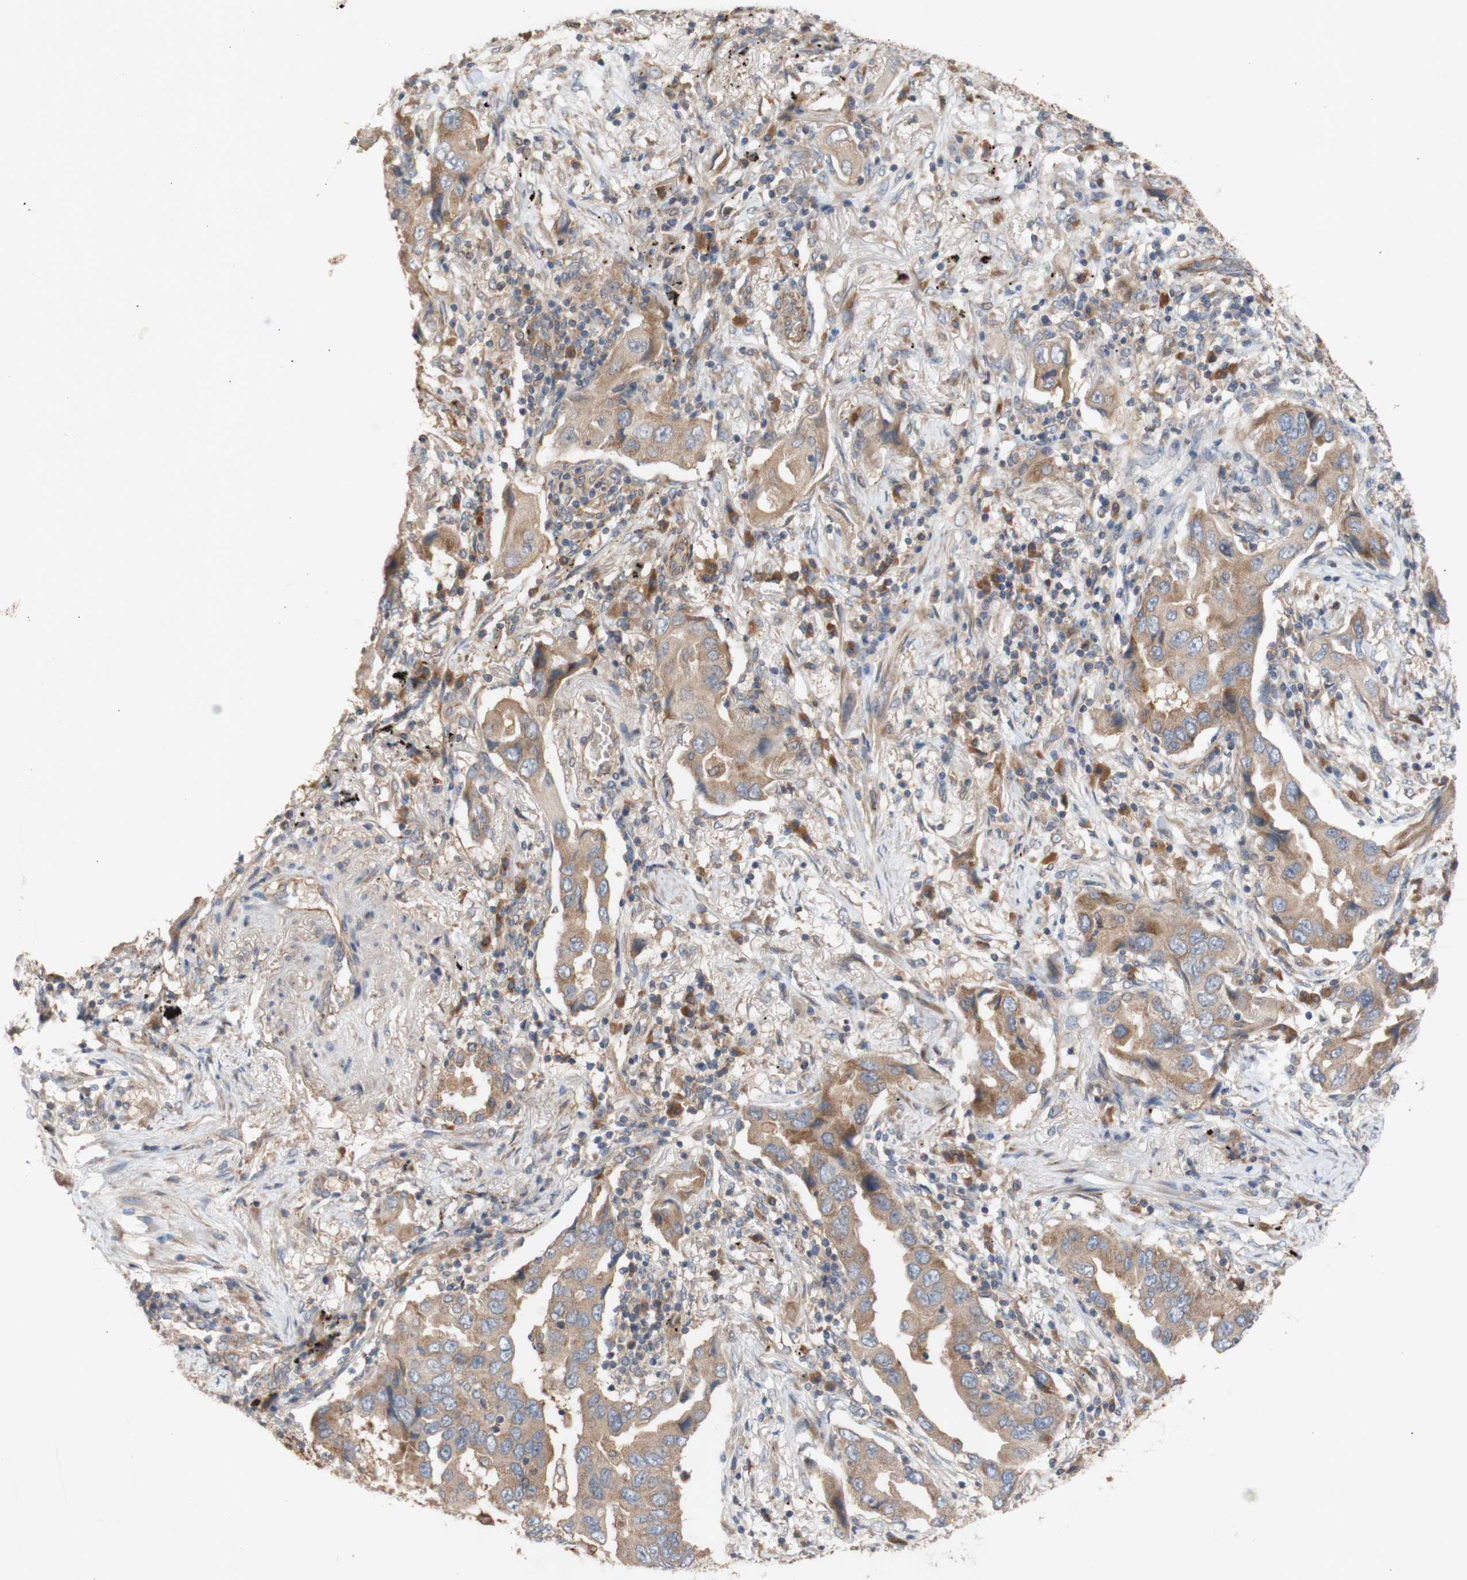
{"staining": {"intensity": "moderate", "quantity": ">75%", "location": "cytoplasmic/membranous"}, "tissue": "lung cancer", "cell_type": "Tumor cells", "image_type": "cancer", "snomed": [{"axis": "morphology", "description": "Adenocarcinoma, NOS"}, {"axis": "topography", "description": "Lung"}], "caption": "Human lung cancer (adenocarcinoma) stained with a protein marker demonstrates moderate staining in tumor cells.", "gene": "EIF2S3", "patient": {"sex": "female", "age": 65}}